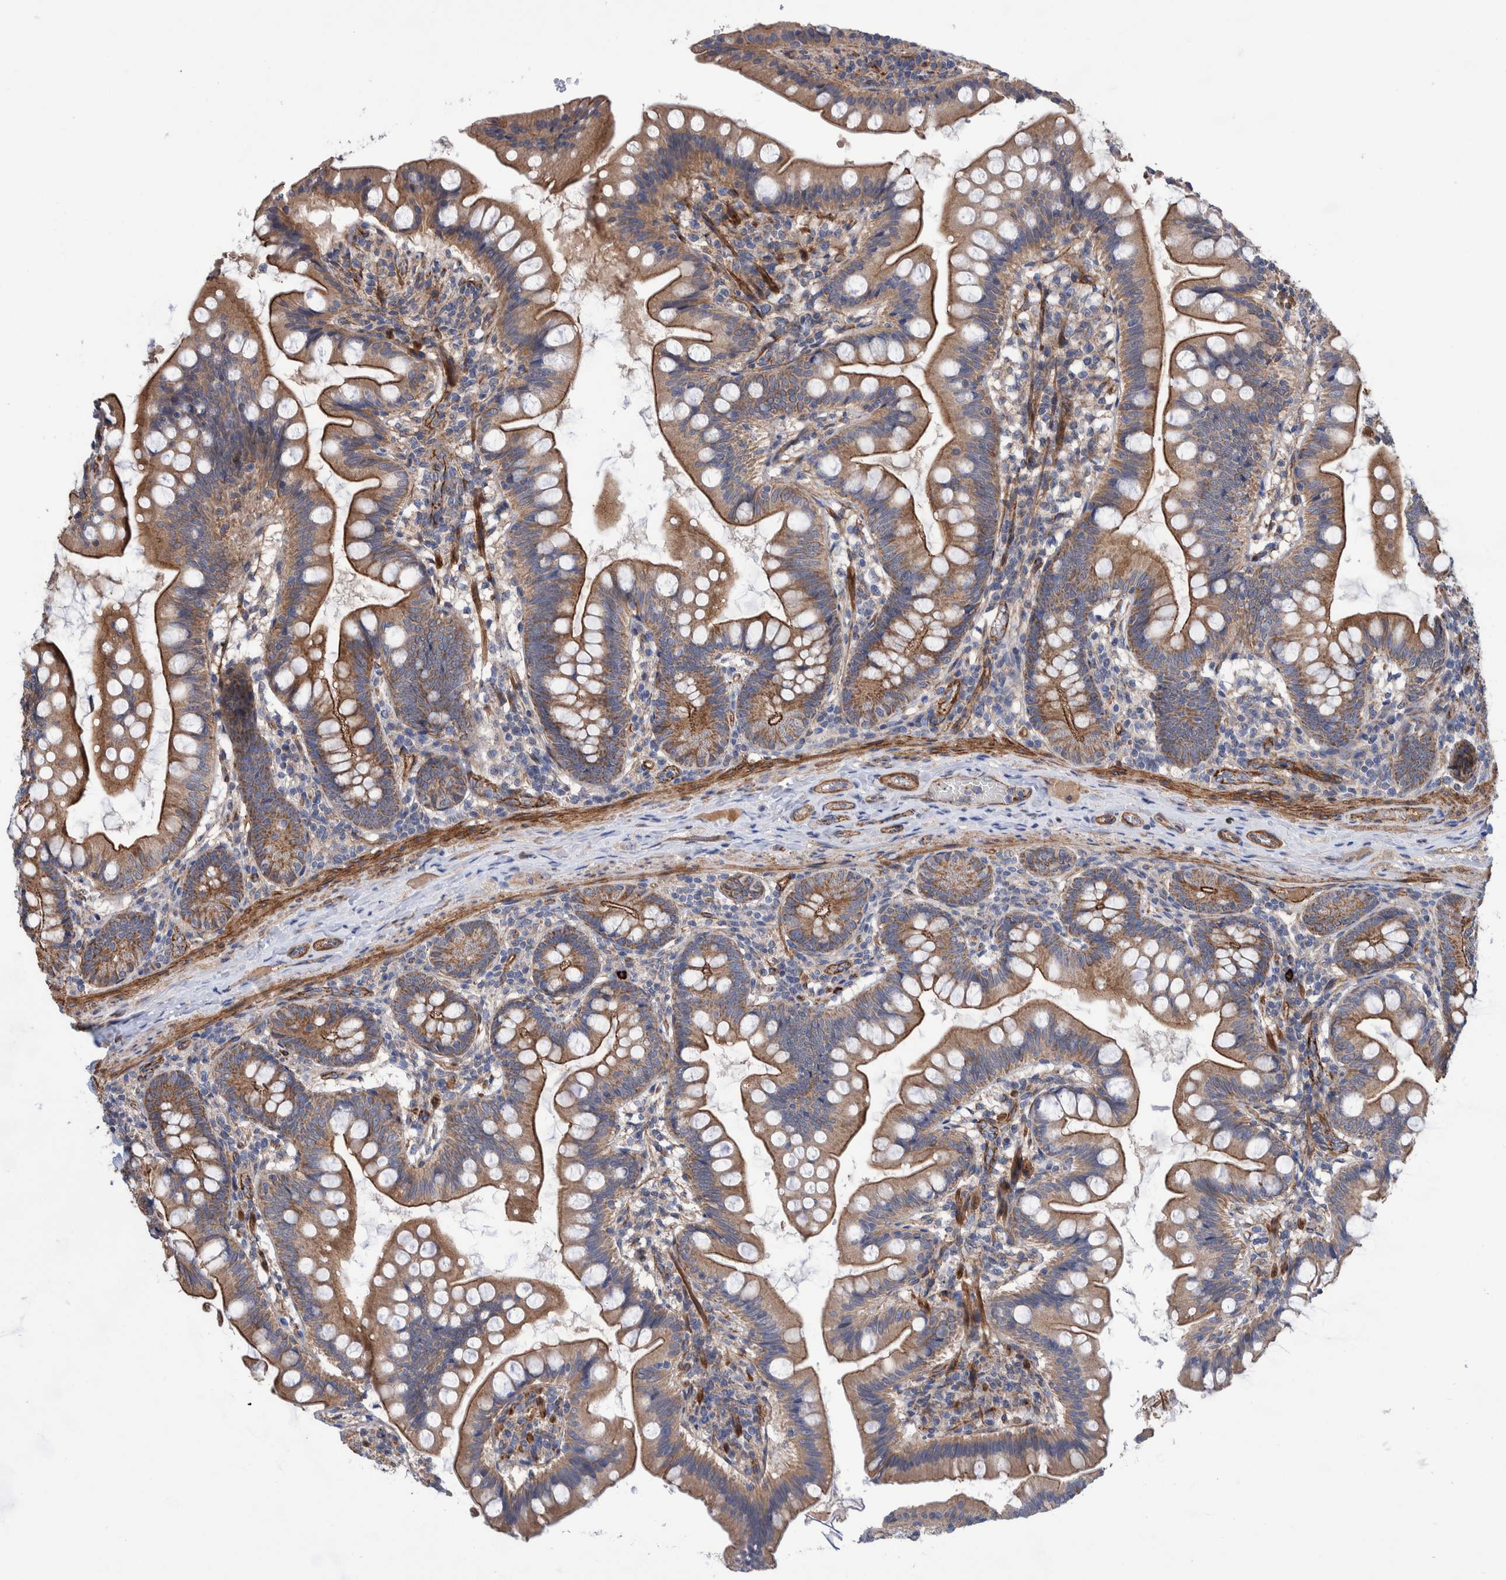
{"staining": {"intensity": "moderate", "quantity": ">75%", "location": "cytoplasmic/membranous"}, "tissue": "small intestine", "cell_type": "Glandular cells", "image_type": "normal", "snomed": [{"axis": "morphology", "description": "Normal tissue, NOS"}, {"axis": "topography", "description": "Small intestine"}], "caption": "This micrograph exhibits immunohistochemistry staining of unremarkable human small intestine, with medium moderate cytoplasmic/membranous positivity in approximately >75% of glandular cells.", "gene": "ENSG00000262660", "patient": {"sex": "male", "age": 7}}